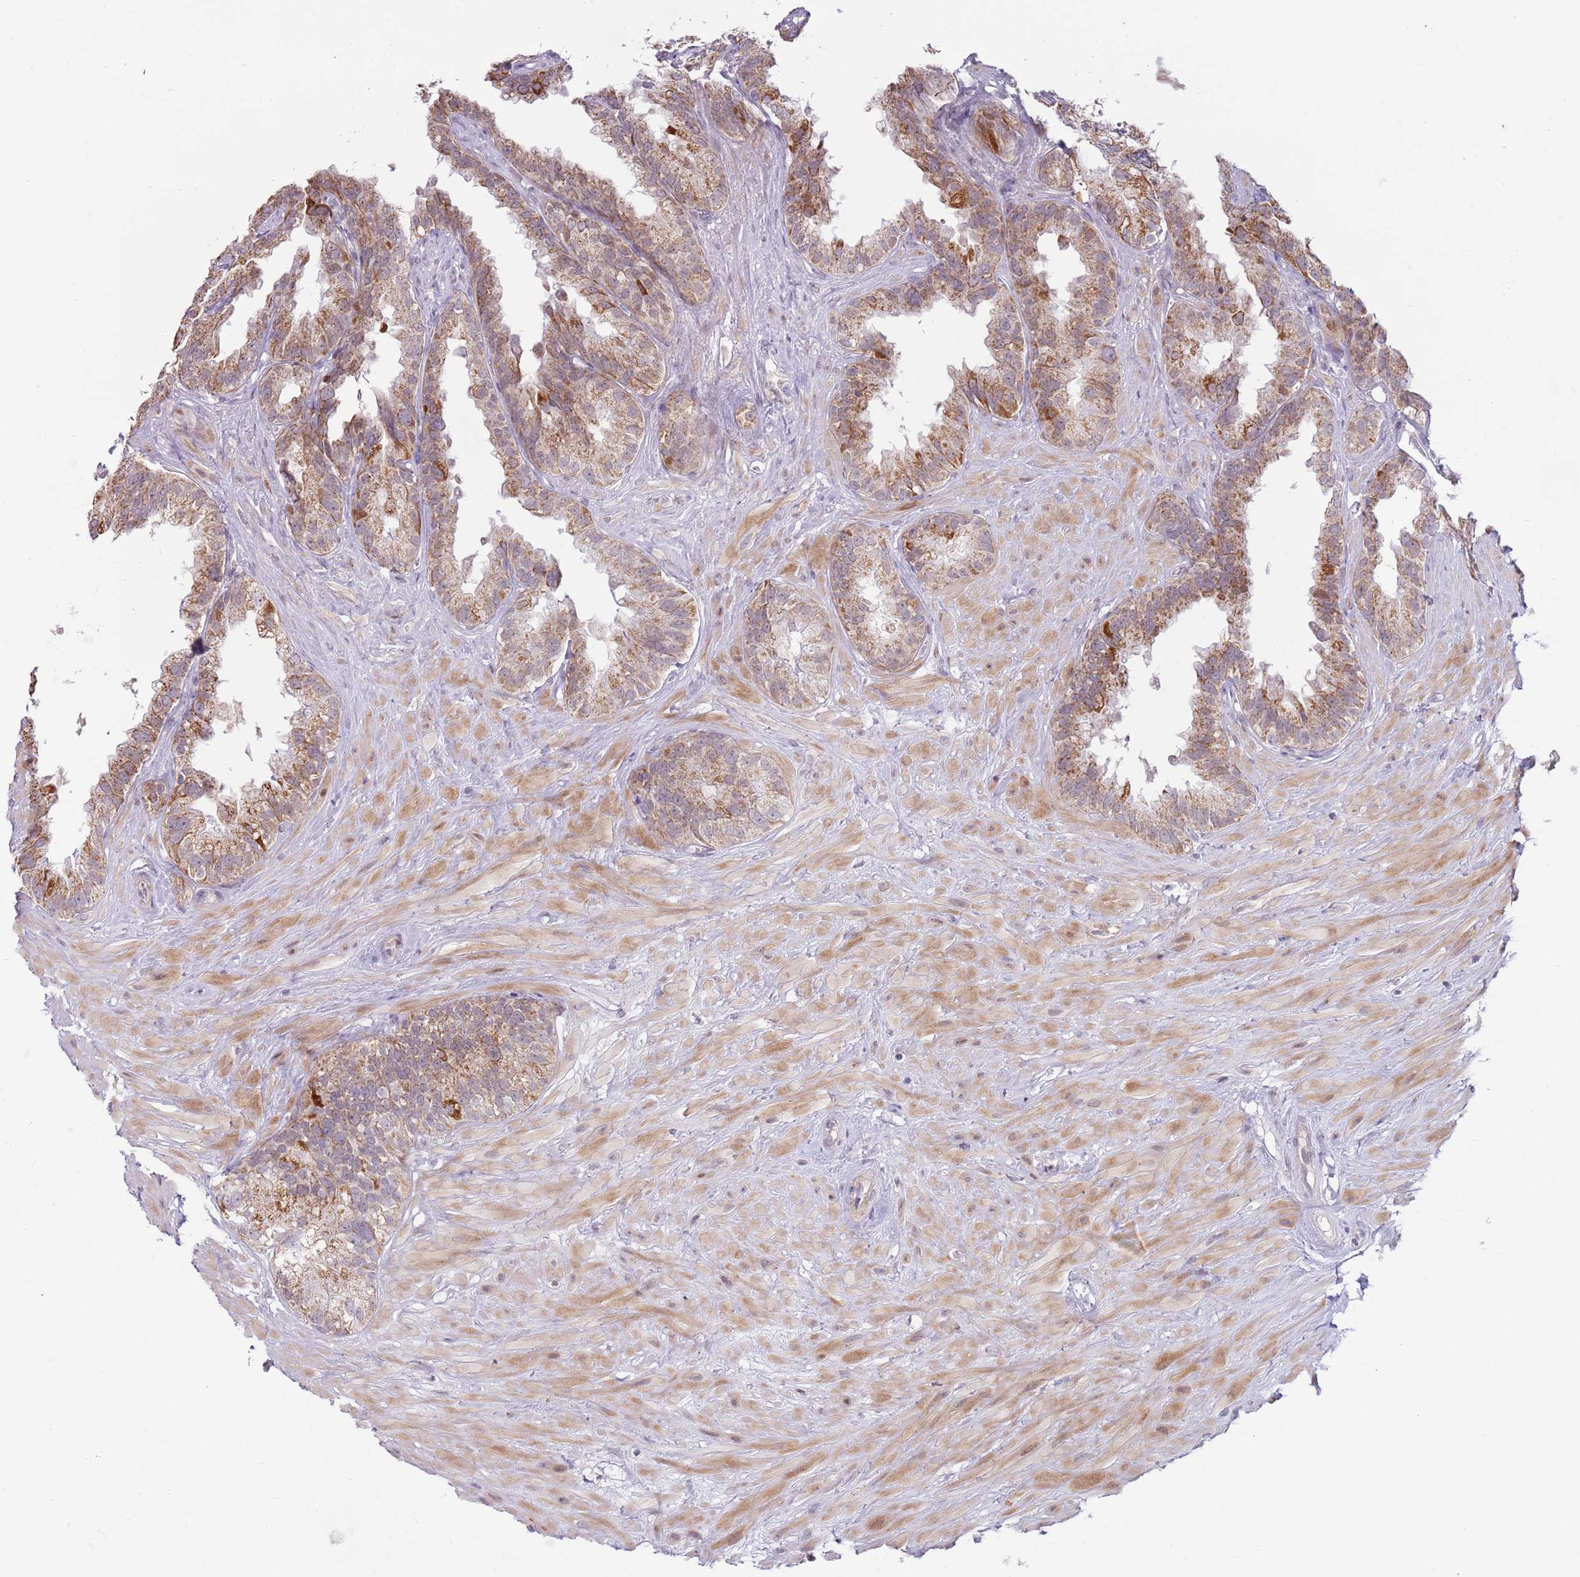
{"staining": {"intensity": "moderate", "quantity": ">75%", "location": "cytoplasmic/membranous"}, "tissue": "seminal vesicle", "cell_type": "Glandular cells", "image_type": "normal", "snomed": [{"axis": "morphology", "description": "Normal tissue, NOS"}, {"axis": "topography", "description": "Seminal veicle"}], "caption": "The photomicrograph demonstrates staining of normal seminal vesicle, revealing moderate cytoplasmic/membranous protein staining (brown color) within glandular cells.", "gene": "MLLT11", "patient": {"sex": "male", "age": 80}}